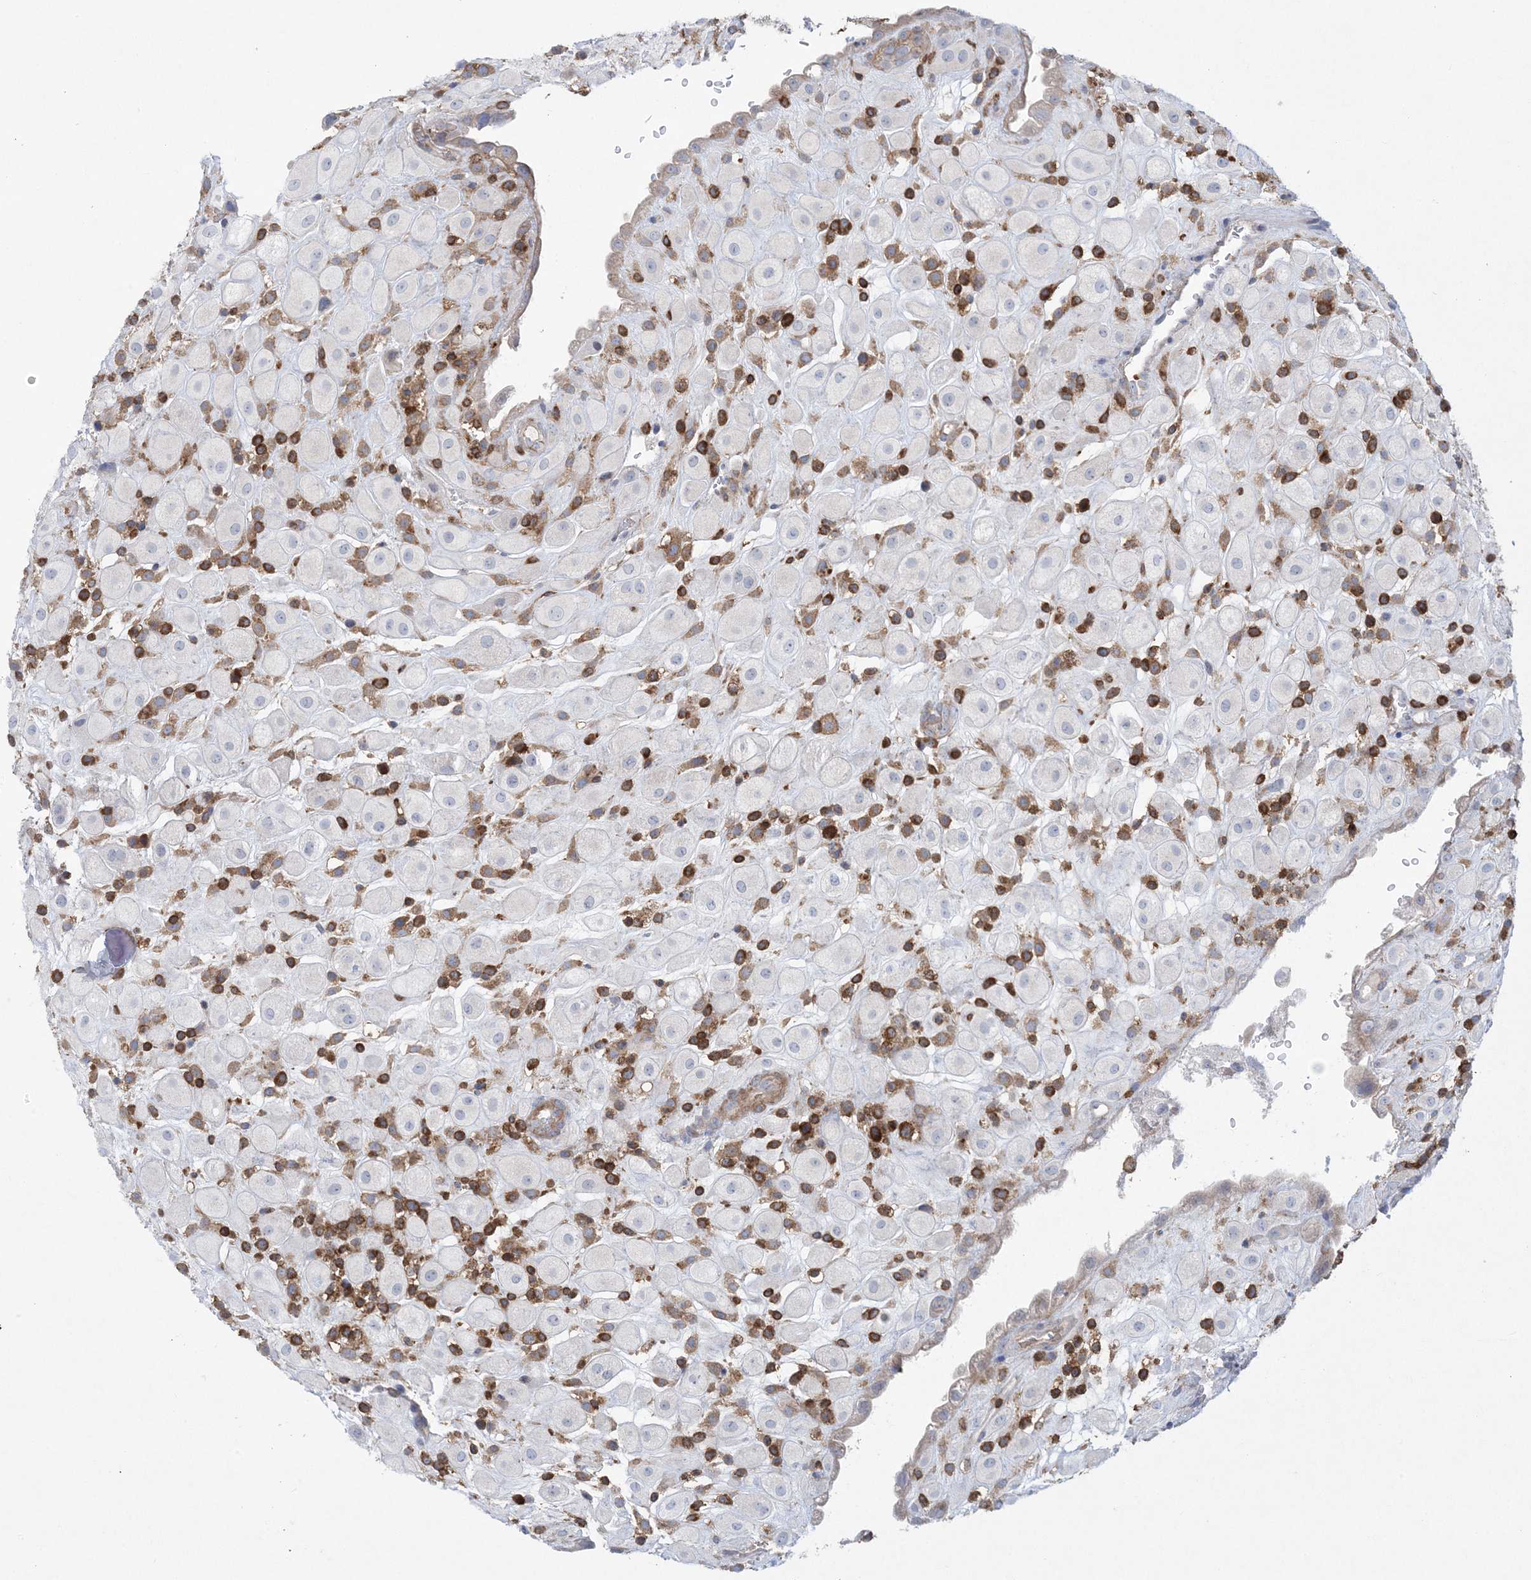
{"staining": {"intensity": "negative", "quantity": "none", "location": "none"}, "tissue": "placenta", "cell_type": "Decidual cells", "image_type": "normal", "snomed": [{"axis": "morphology", "description": "Normal tissue, NOS"}, {"axis": "topography", "description": "Placenta"}], "caption": "The micrograph shows no staining of decidual cells in benign placenta.", "gene": "ARHGAP30", "patient": {"sex": "female", "age": 35}}